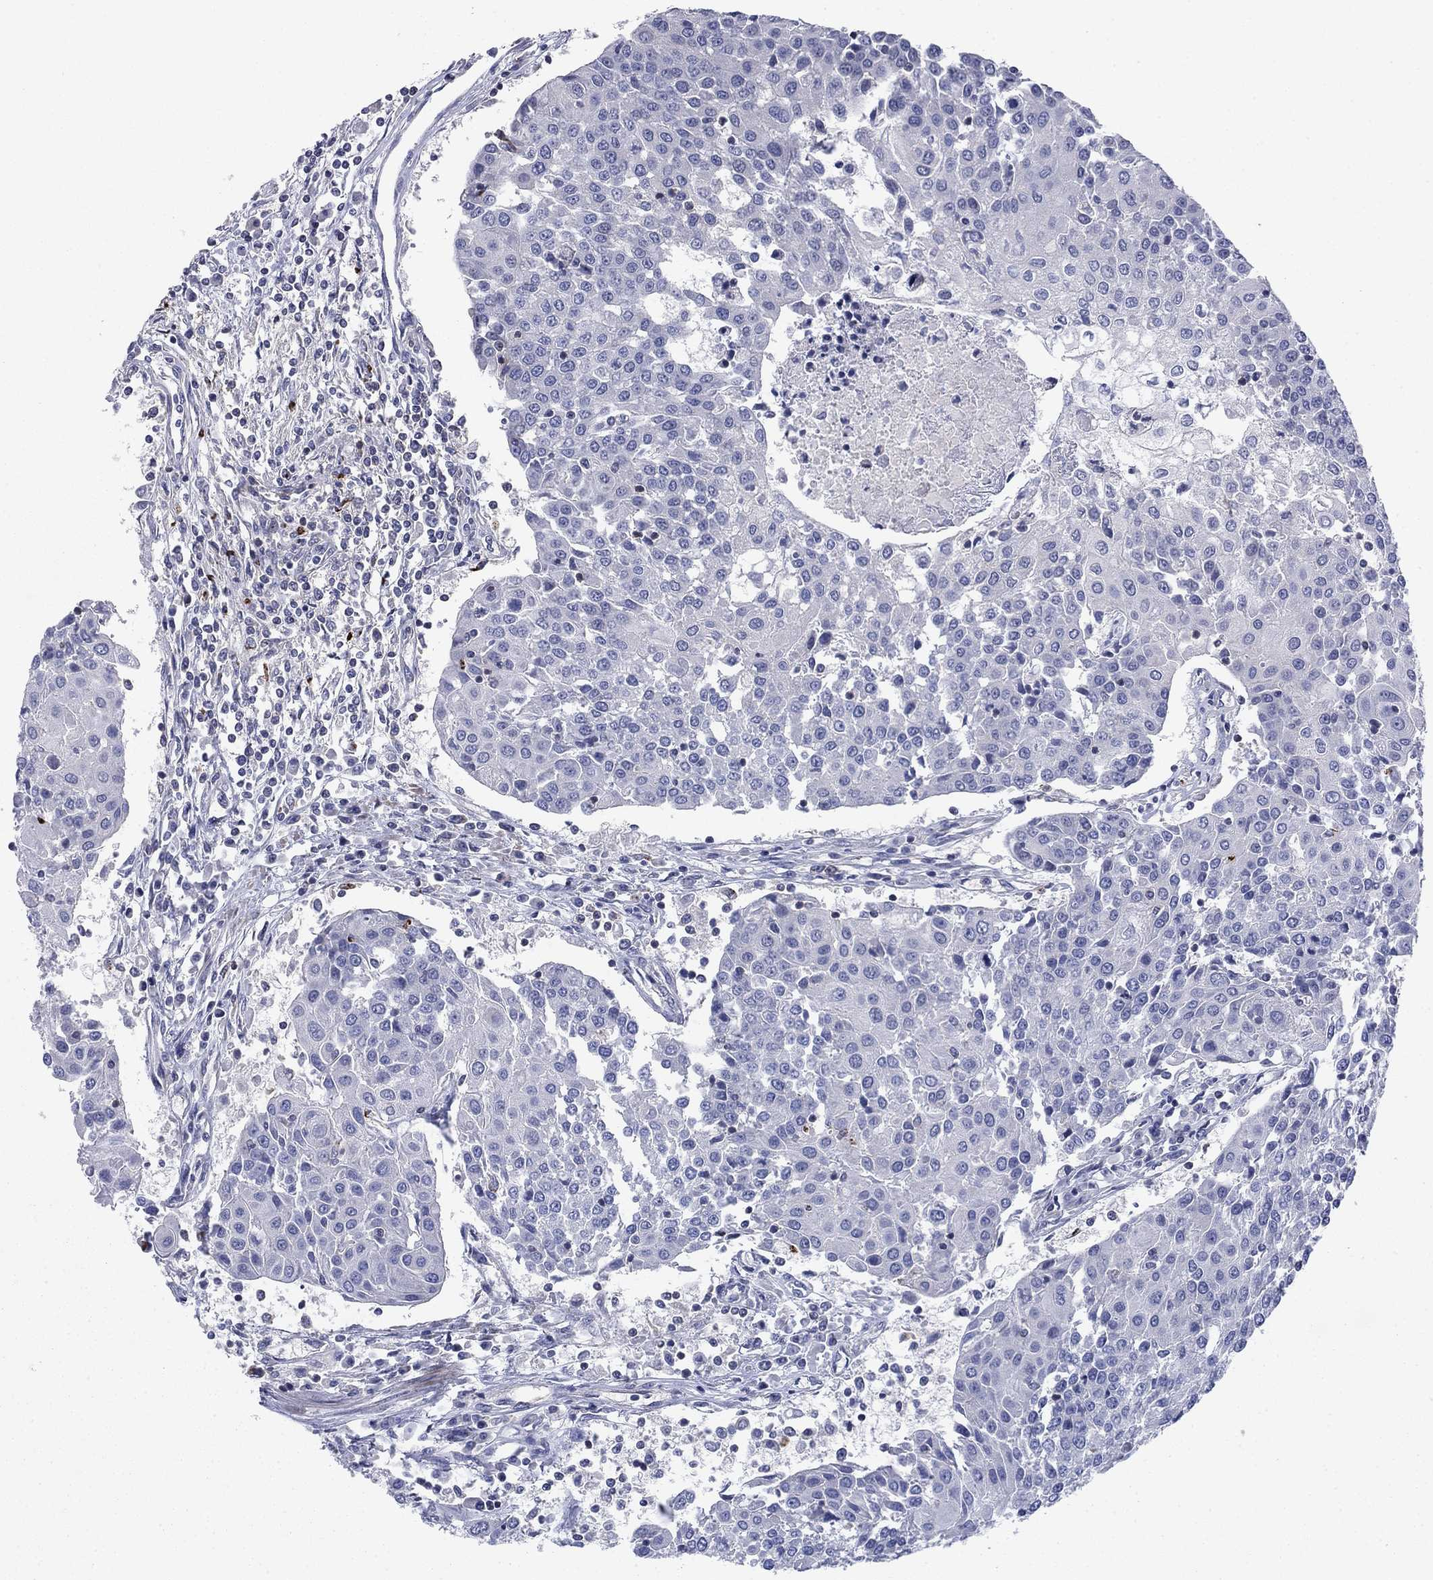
{"staining": {"intensity": "negative", "quantity": "none", "location": "none"}, "tissue": "urothelial cancer", "cell_type": "Tumor cells", "image_type": "cancer", "snomed": [{"axis": "morphology", "description": "Urothelial carcinoma, High grade"}, {"axis": "topography", "description": "Urinary bladder"}], "caption": "Tumor cells are negative for protein expression in human urothelial cancer. Nuclei are stained in blue.", "gene": "PSD4", "patient": {"sex": "female", "age": 85}}